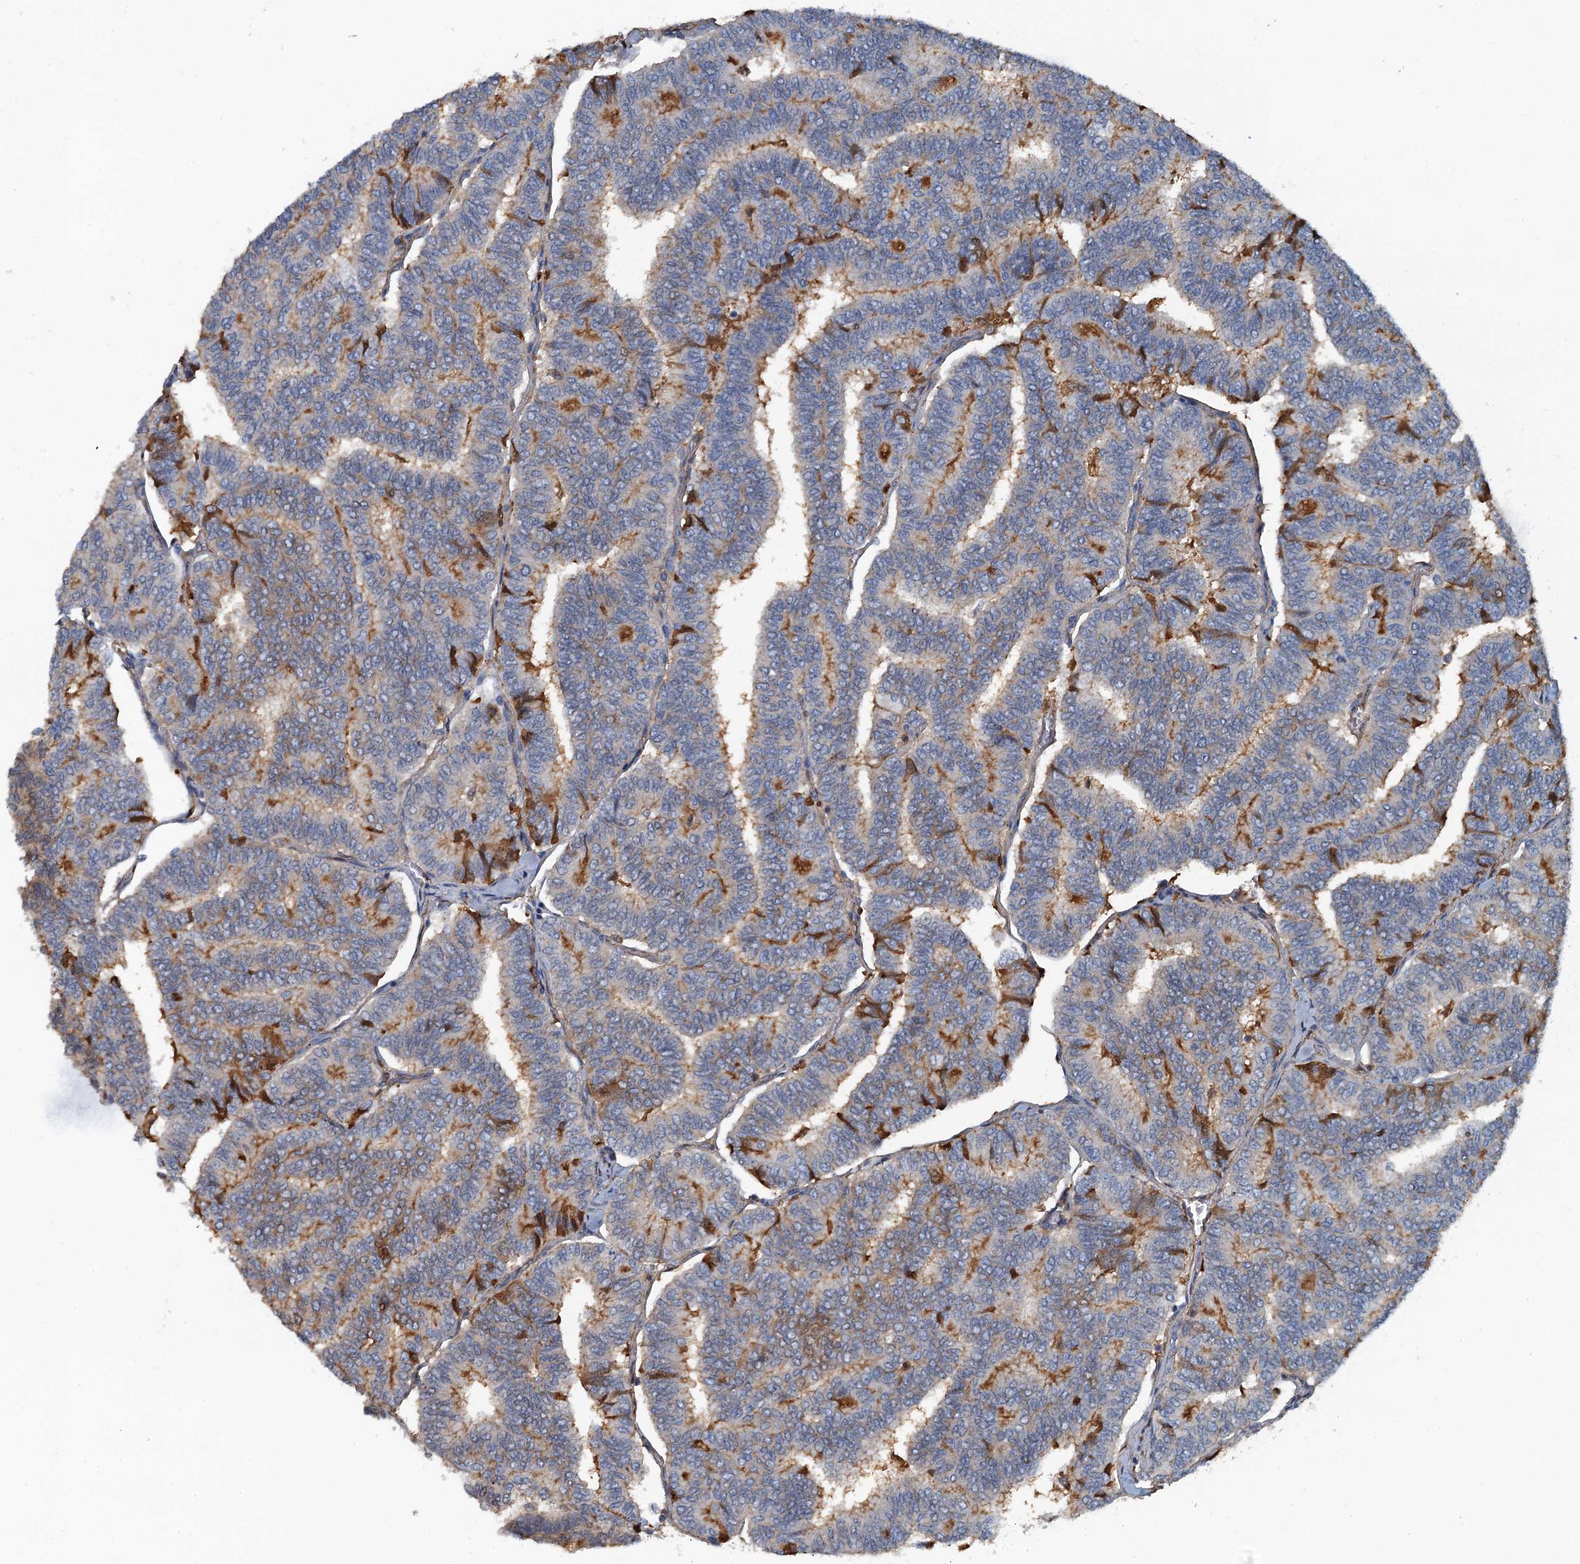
{"staining": {"intensity": "moderate", "quantity": "<25%", "location": "cytoplasmic/membranous"}, "tissue": "thyroid cancer", "cell_type": "Tumor cells", "image_type": "cancer", "snomed": [{"axis": "morphology", "description": "Papillary adenocarcinoma, NOS"}, {"axis": "topography", "description": "Thyroid gland"}], "caption": "This is a histology image of immunohistochemistry (IHC) staining of thyroid cancer (papillary adenocarcinoma), which shows moderate expression in the cytoplasmic/membranous of tumor cells.", "gene": "LSM14B", "patient": {"sex": "female", "age": 35}}